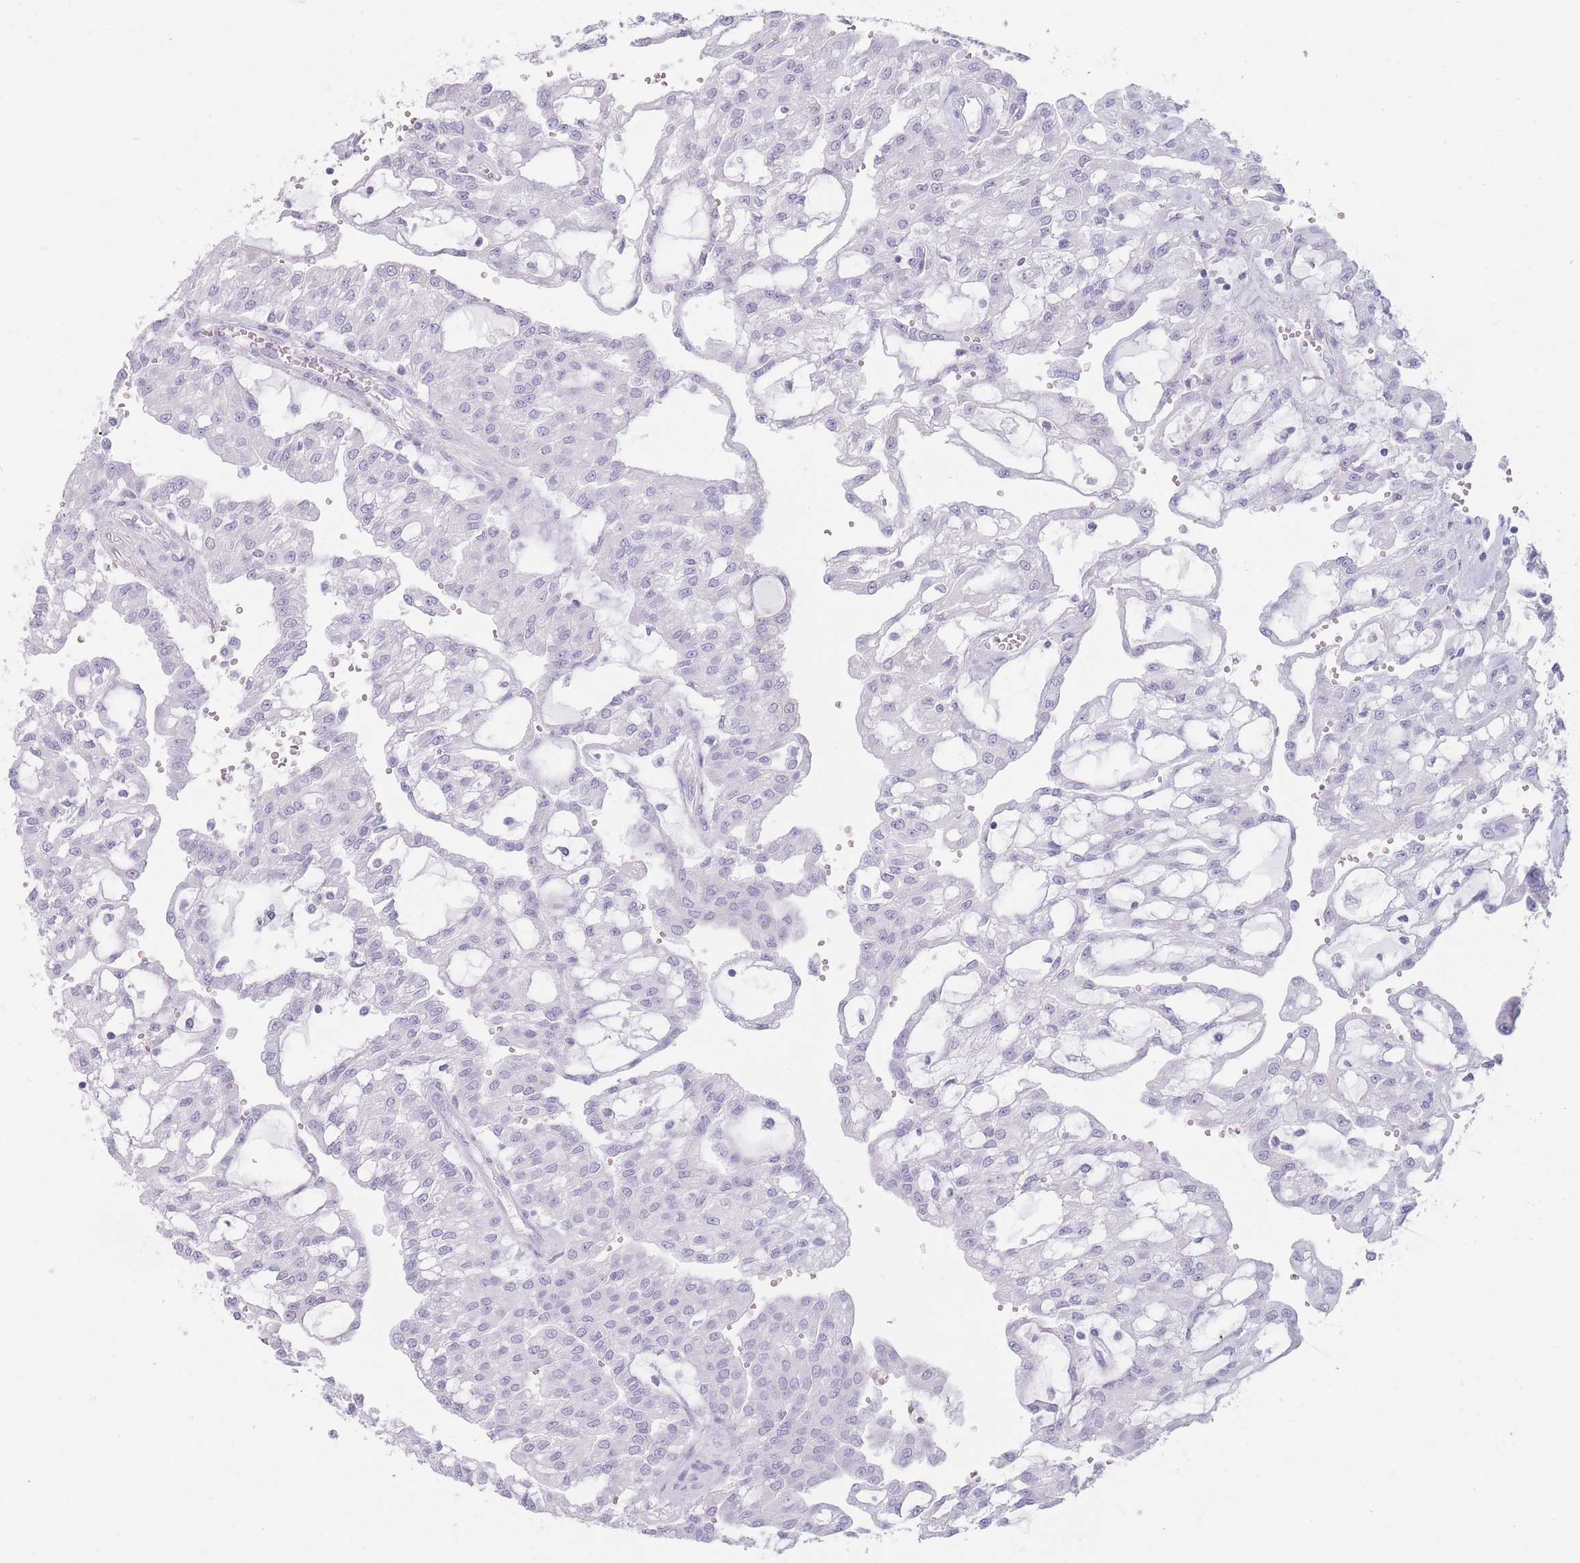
{"staining": {"intensity": "negative", "quantity": "none", "location": "none"}, "tissue": "renal cancer", "cell_type": "Tumor cells", "image_type": "cancer", "snomed": [{"axis": "morphology", "description": "Adenocarcinoma, NOS"}, {"axis": "topography", "description": "Kidney"}], "caption": "Human renal cancer stained for a protein using immunohistochemistry (IHC) exhibits no positivity in tumor cells.", "gene": "GPR12", "patient": {"sex": "male", "age": 63}}